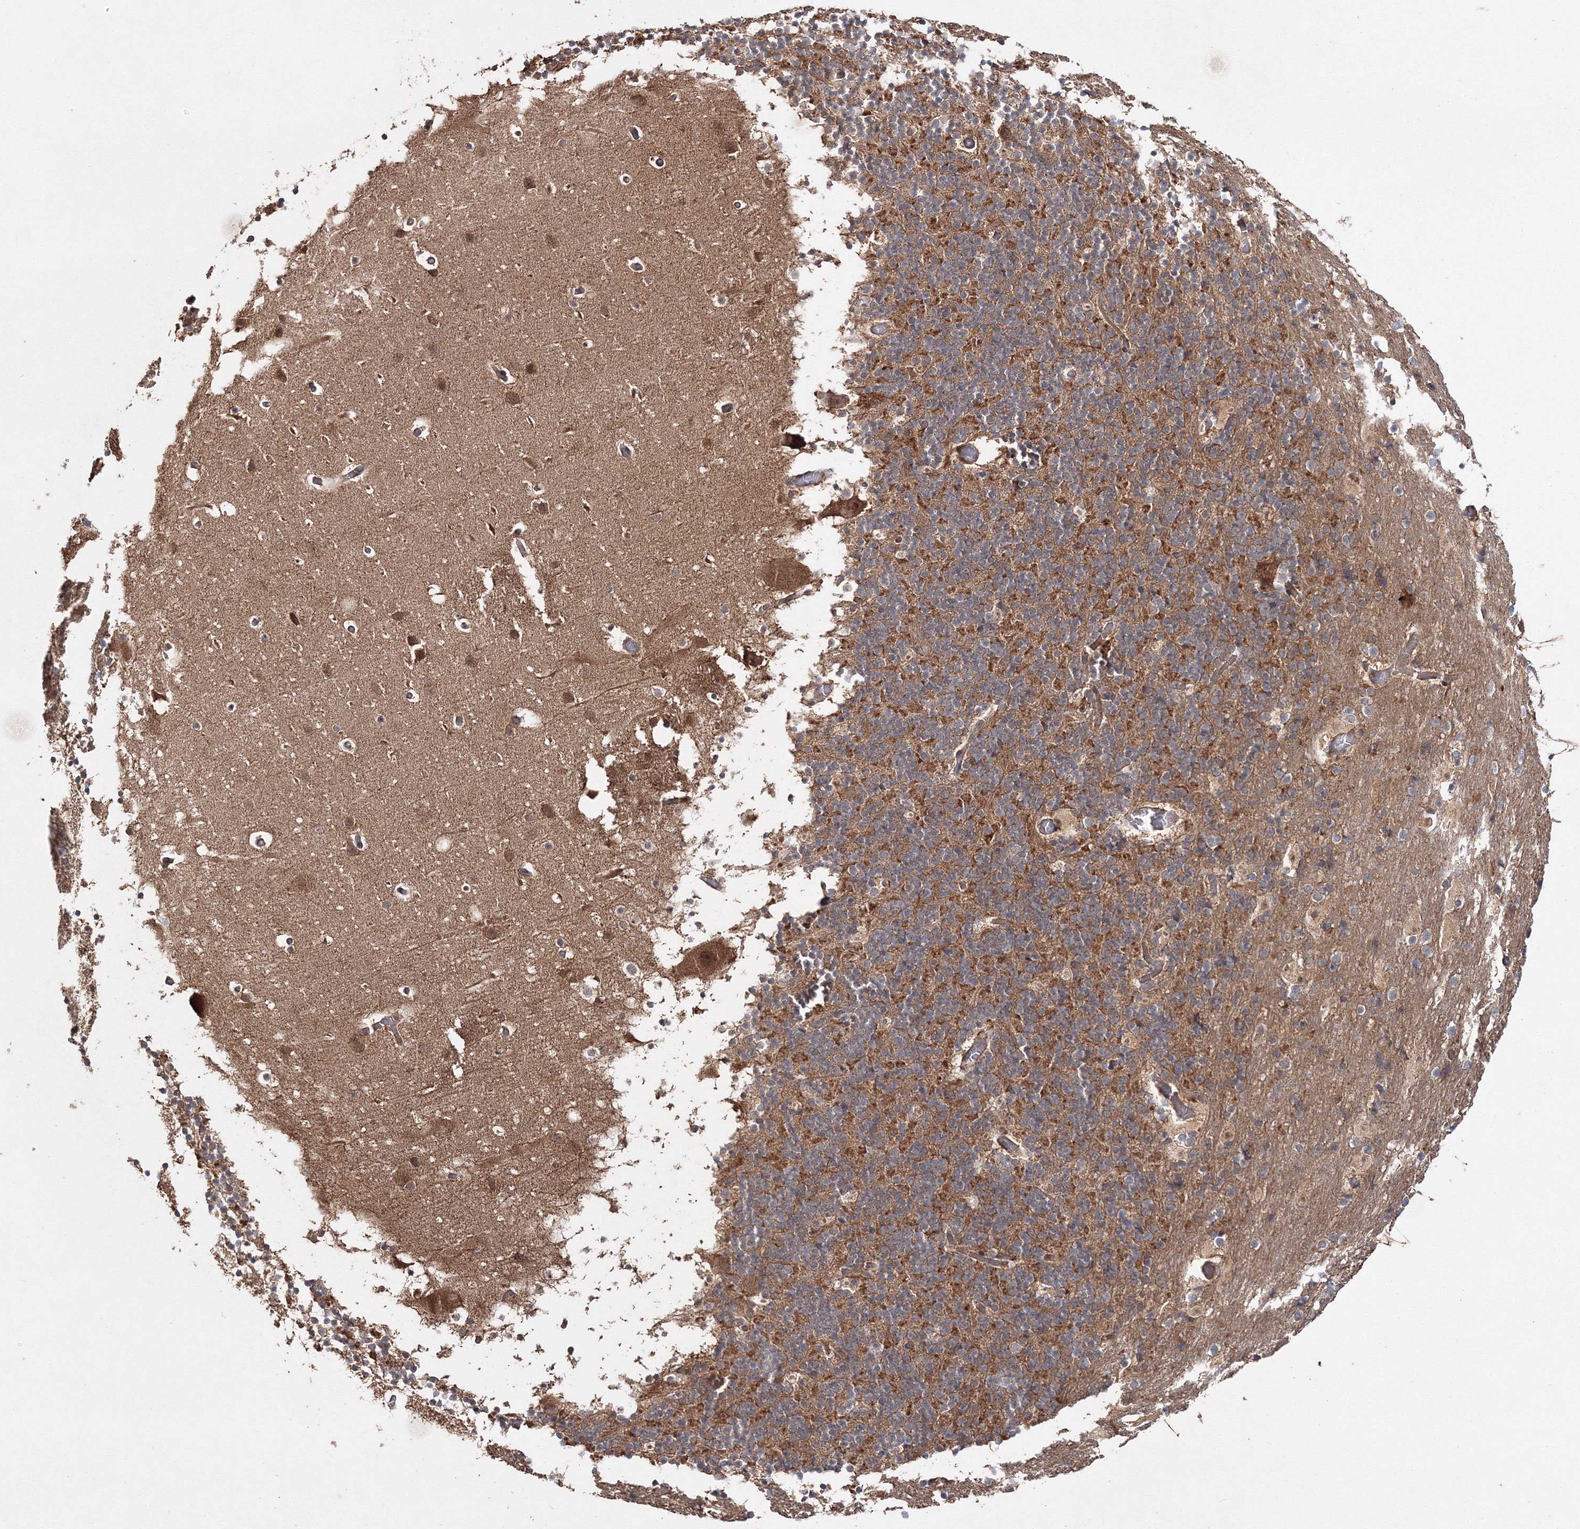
{"staining": {"intensity": "moderate", "quantity": ">75%", "location": "cytoplasmic/membranous"}, "tissue": "cerebellum", "cell_type": "Cells in granular layer", "image_type": "normal", "snomed": [{"axis": "morphology", "description": "Normal tissue, NOS"}, {"axis": "topography", "description": "Cerebellum"}], "caption": "Immunohistochemical staining of unremarkable cerebellum shows moderate cytoplasmic/membranous protein staining in about >75% of cells in granular layer. The protein is stained brown, and the nuclei are stained in blue (DAB (3,3'-diaminobenzidine) IHC with brightfield microscopy, high magnification).", "gene": "DDO", "patient": {"sex": "male", "age": 57}}